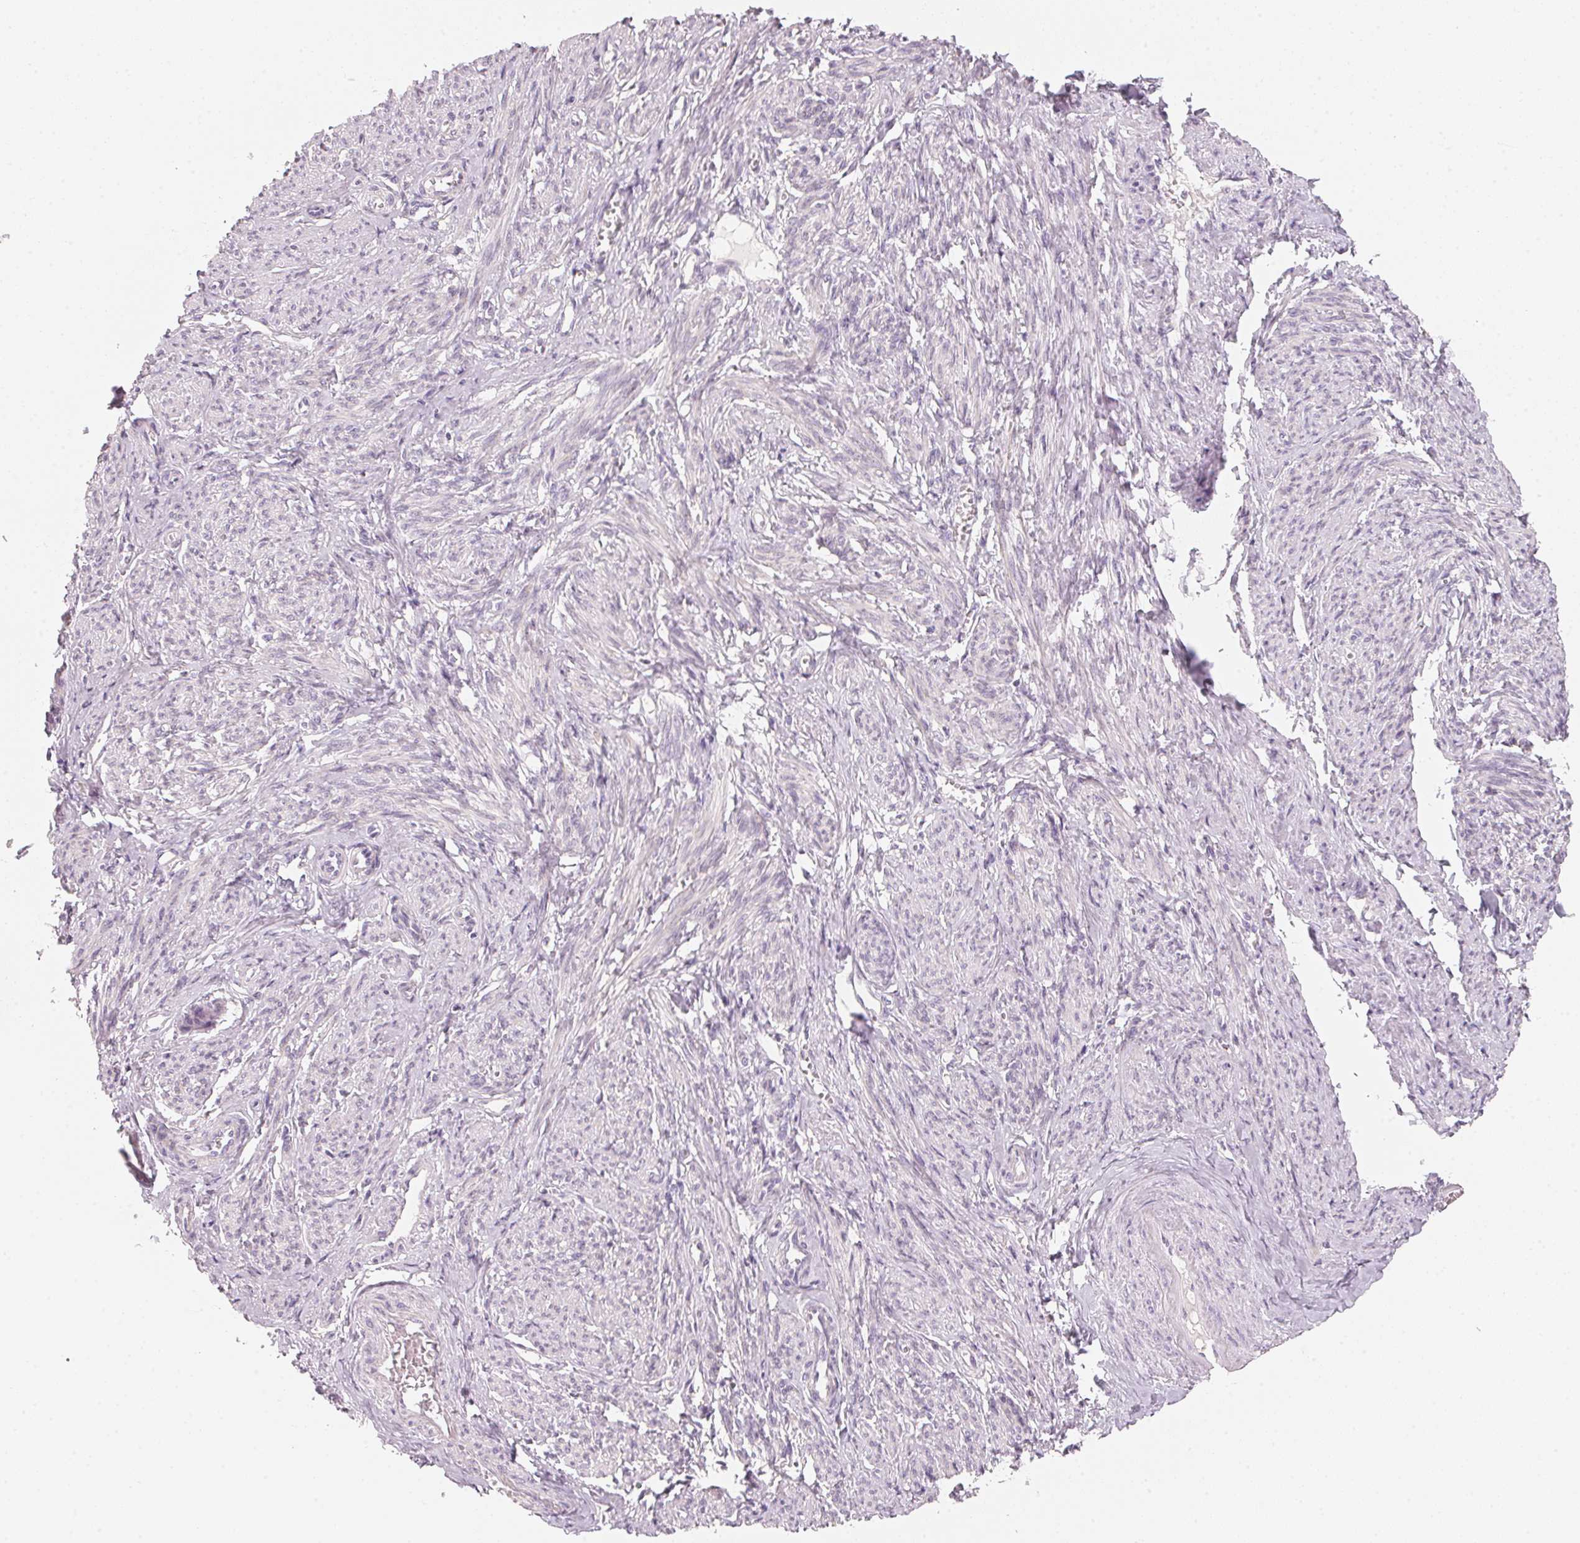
{"staining": {"intensity": "negative", "quantity": "none", "location": "none"}, "tissue": "smooth muscle", "cell_type": "Smooth muscle cells", "image_type": "normal", "snomed": [{"axis": "morphology", "description": "Normal tissue, NOS"}, {"axis": "topography", "description": "Smooth muscle"}], "caption": "A high-resolution image shows IHC staining of benign smooth muscle, which reveals no significant positivity in smooth muscle cells.", "gene": "ANKRD31", "patient": {"sex": "female", "age": 65}}